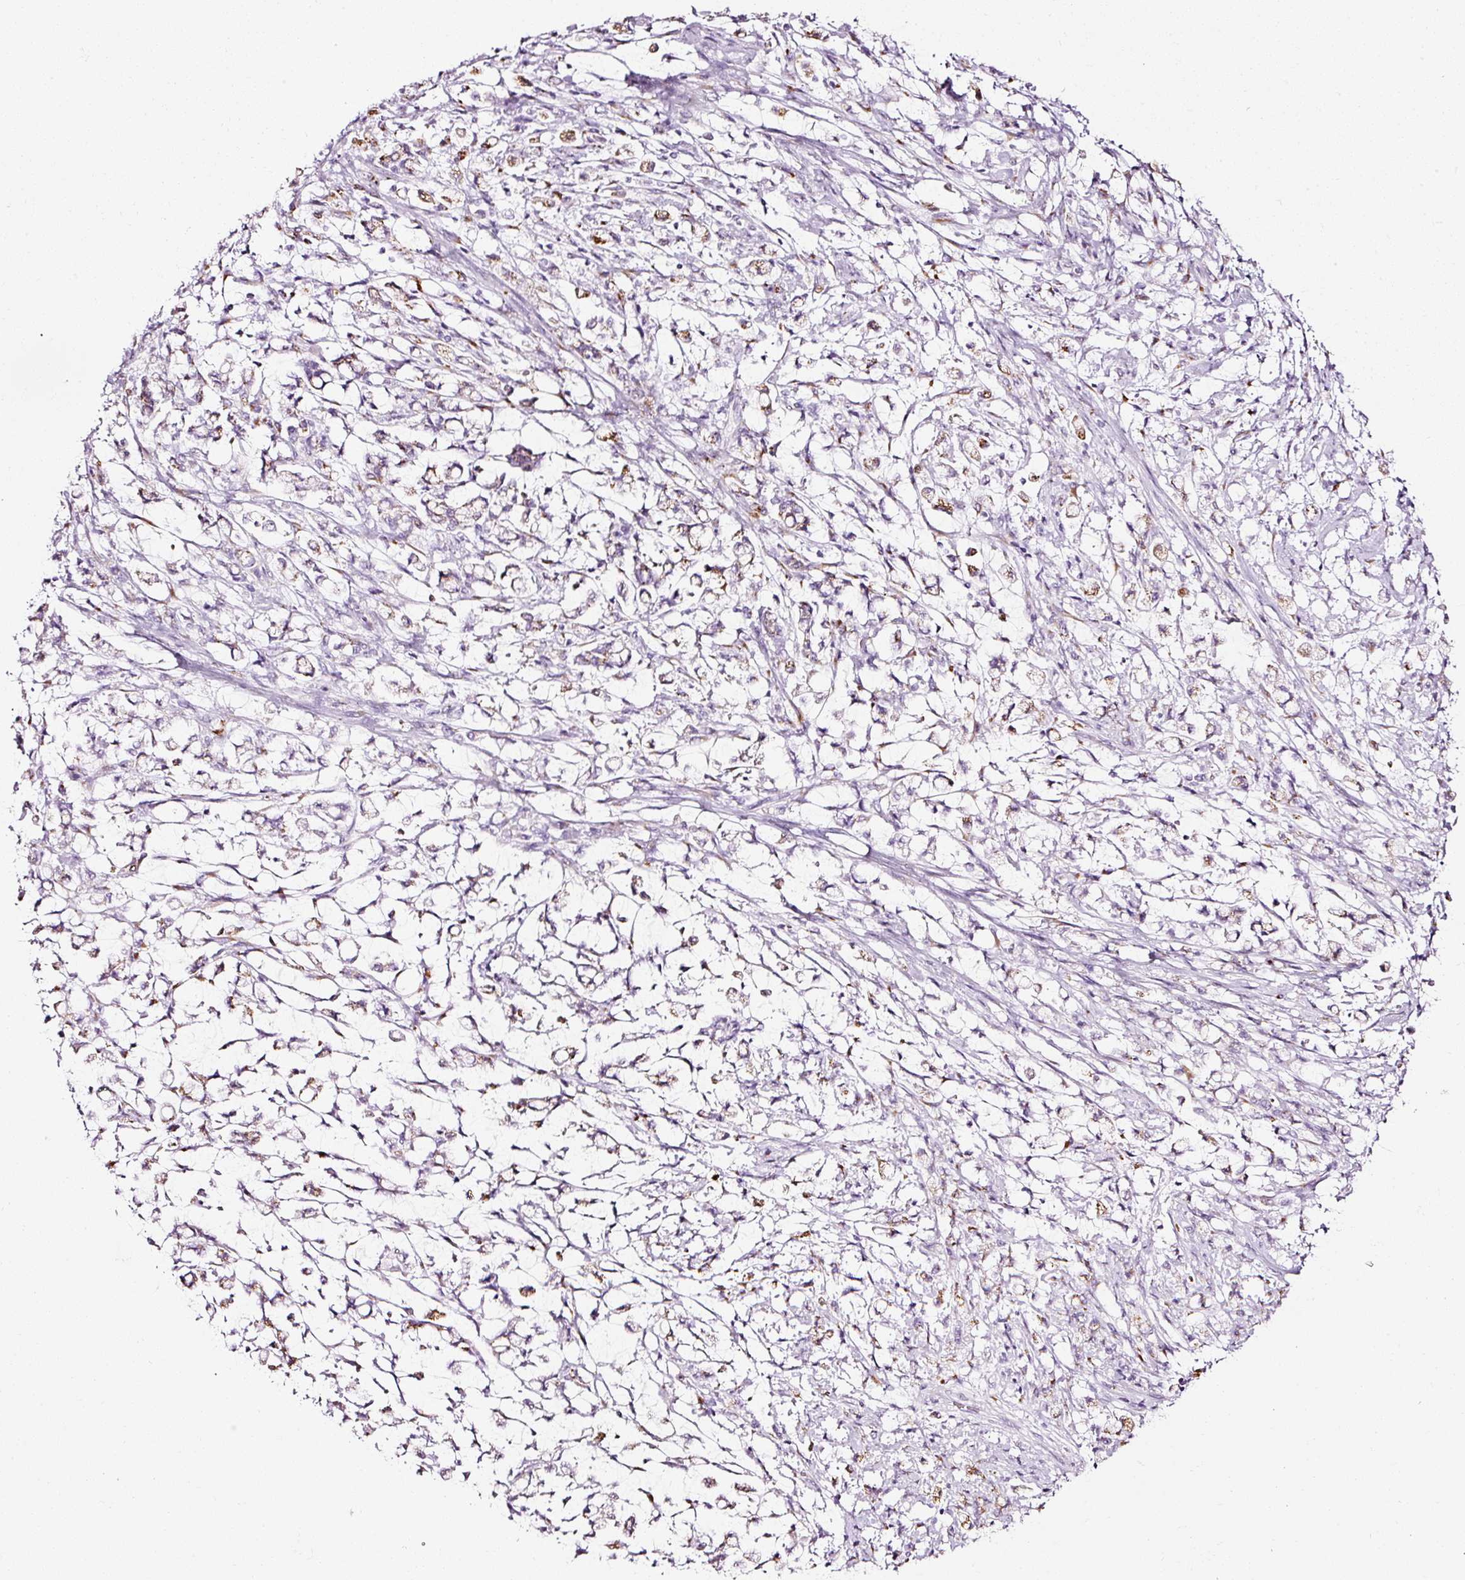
{"staining": {"intensity": "moderate", "quantity": "25%-75%", "location": "cytoplasmic/membranous"}, "tissue": "stomach cancer", "cell_type": "Tumor cells", "image_type": "cancer", "snomed": [{"axis": "morphology", "description": "Adenocarcinoma, NOS"}, {"axis": "topography", "description": "Stomach"}], "caption": "Stomach adenocarcinoma stained for a protein (brown) reveals moderate cytoplasmic/membranous positive expression in approximately 25%-75% of tumor cells.", "gene": "SDF4", "patient": {"sex": "female", "age": 60}}